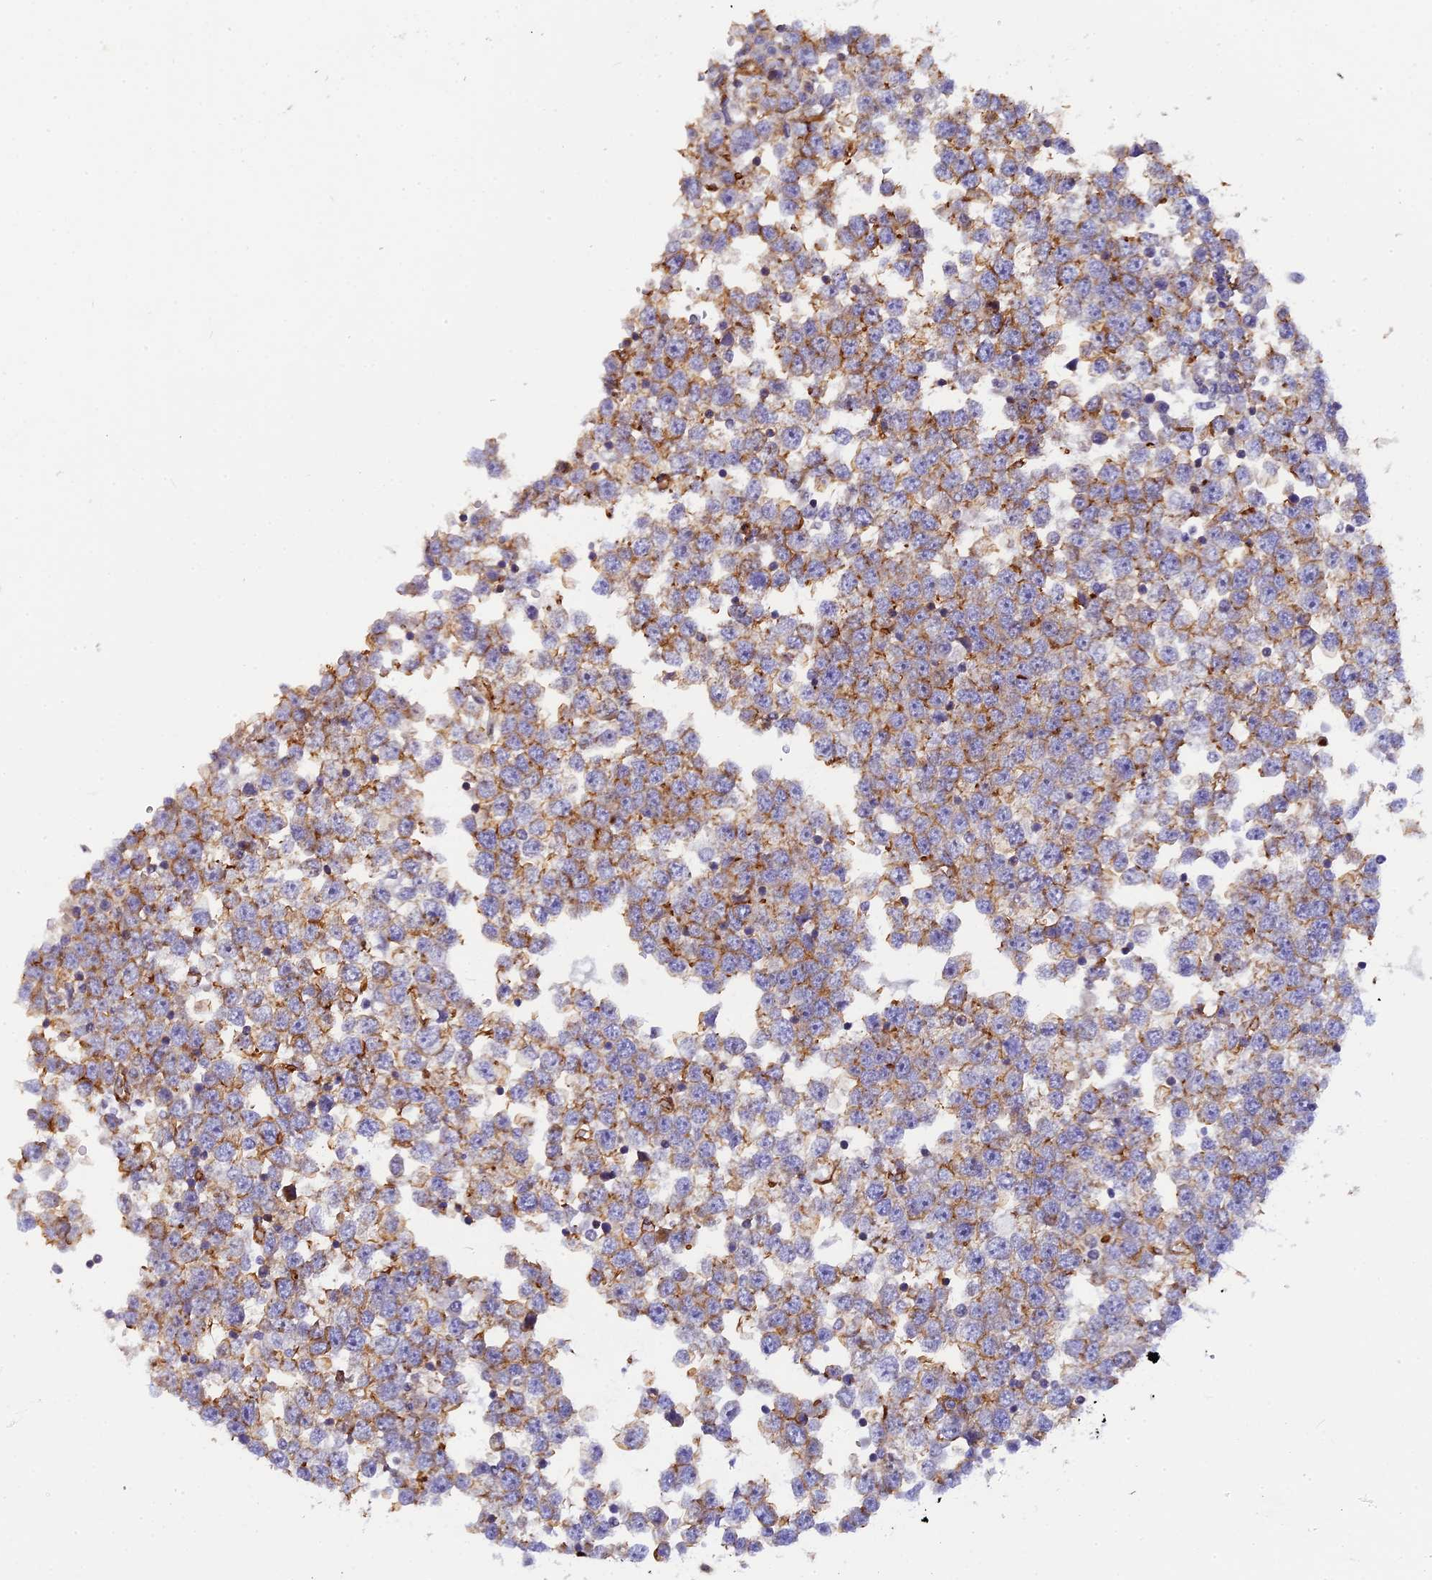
{"staining": {"intensity": "moderate", "quantity": "25%-75%", "location": "cytoplasmic/membranous"}, "tissue": "testis cancer", "cell_type": "Tumor cells", "image_type": "cancer", "snomed": [{"axis": "morphology", "description": "Seminoma, NOS"}, {"axis": "topography", "description": "Testis"}], "caption": "Tumor cells demonstrate moderate cytoplasmic/membranous positivity in approximately 25%-75% of cells in testis seminoma.", "gene": "CNBD2", "patient": {"sex": "male", "age": 65}}